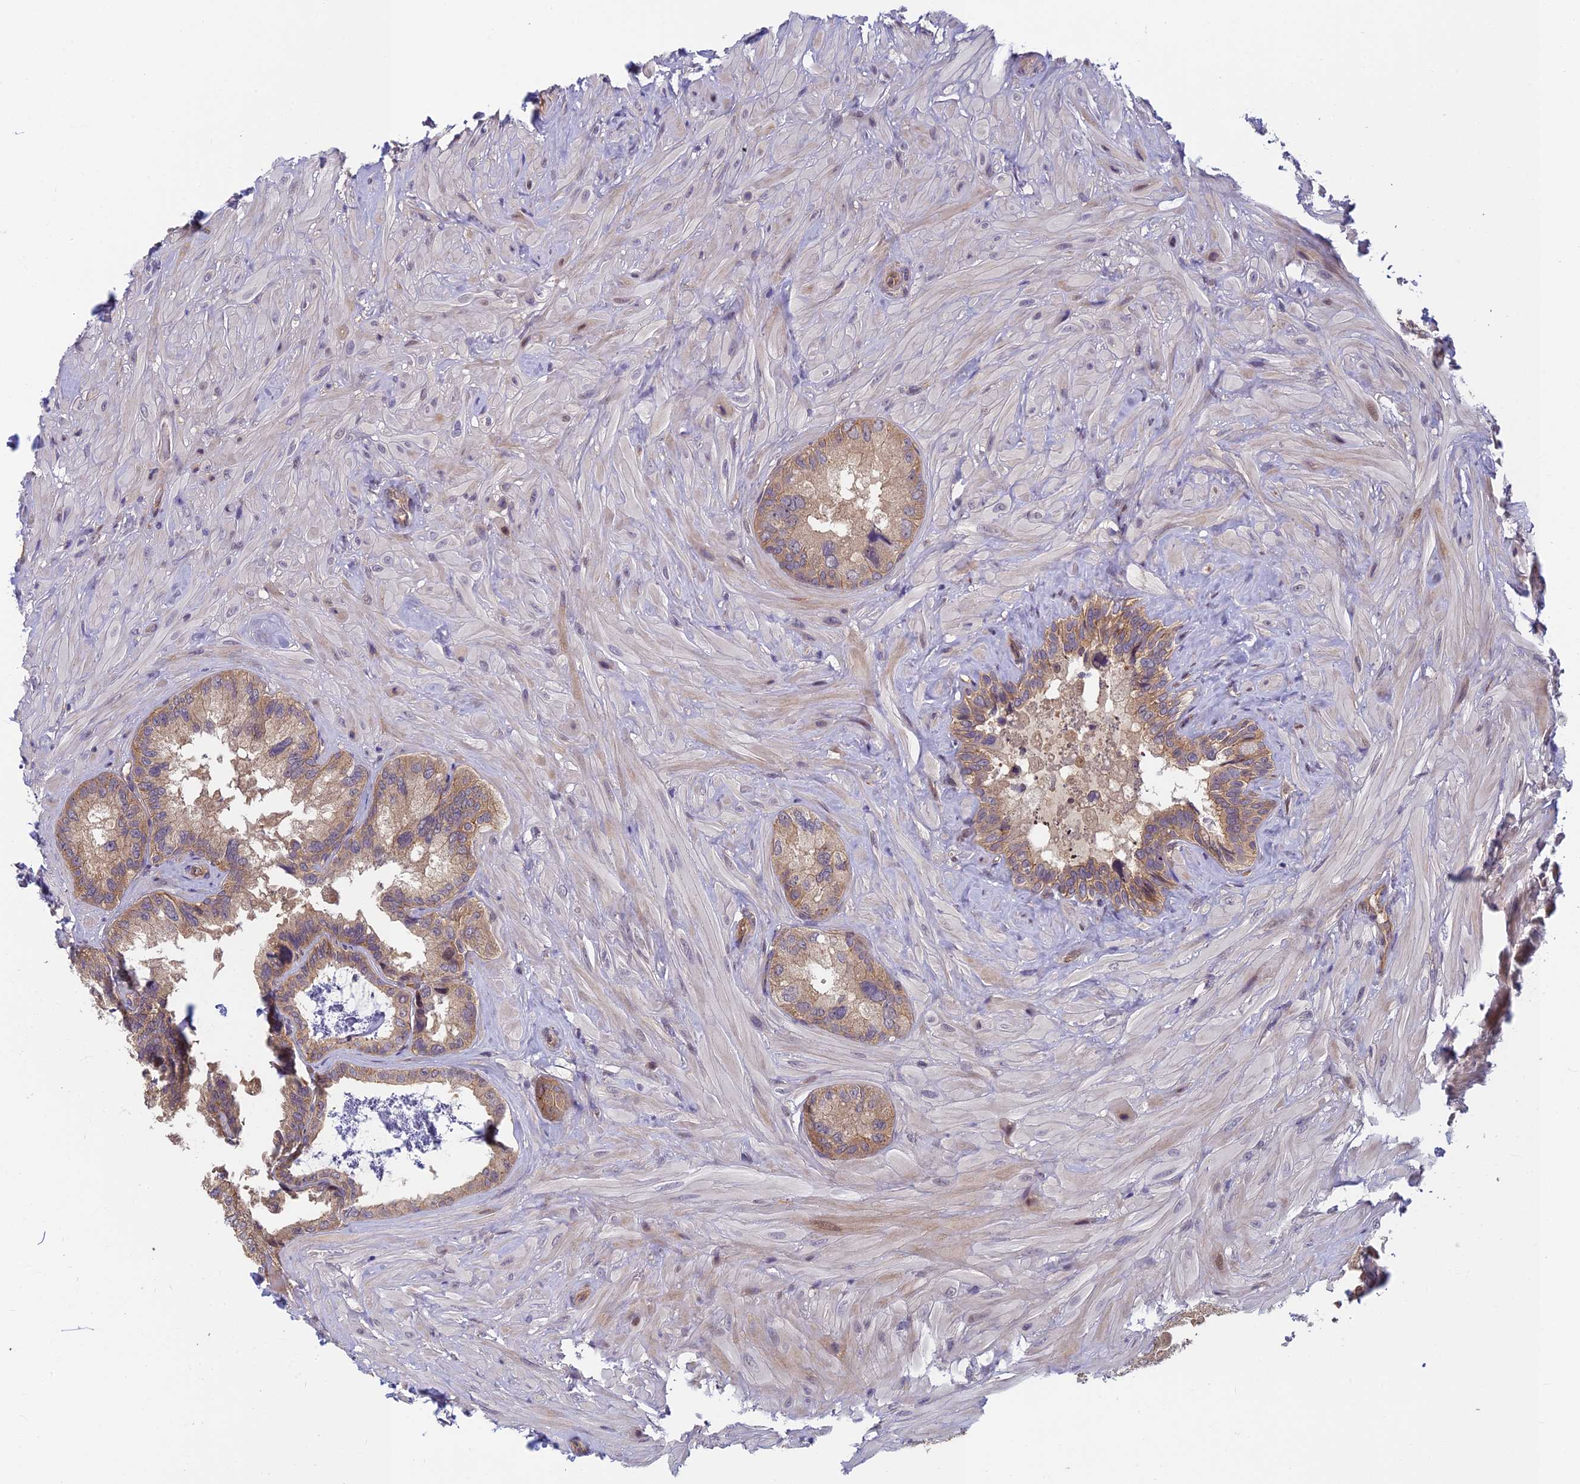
{"staining": {"intensity": "weak", "quantity": ">75%", "location": "cytoplasmic/membranous"}, "tissue": "seminal vesicle", "cell_type": "Glandular cells", "image_type": "normal", "snomed": [{"axis": "morphology", "description": "Normal tissue, NOS"}, {"axis": "topography", "description": "Seminal veicle"}, {"axis": "topography", "description": "Peripheral nerve tissue"}], "caption": "Normal seminal vesicle displays weak cytoplasmic/membranous staining in approximately >75% of glandular cells, visualized by immunohistochemistry.", "gene": "PIKFYVE", "patient": {"sex": "male", "age": 67}}